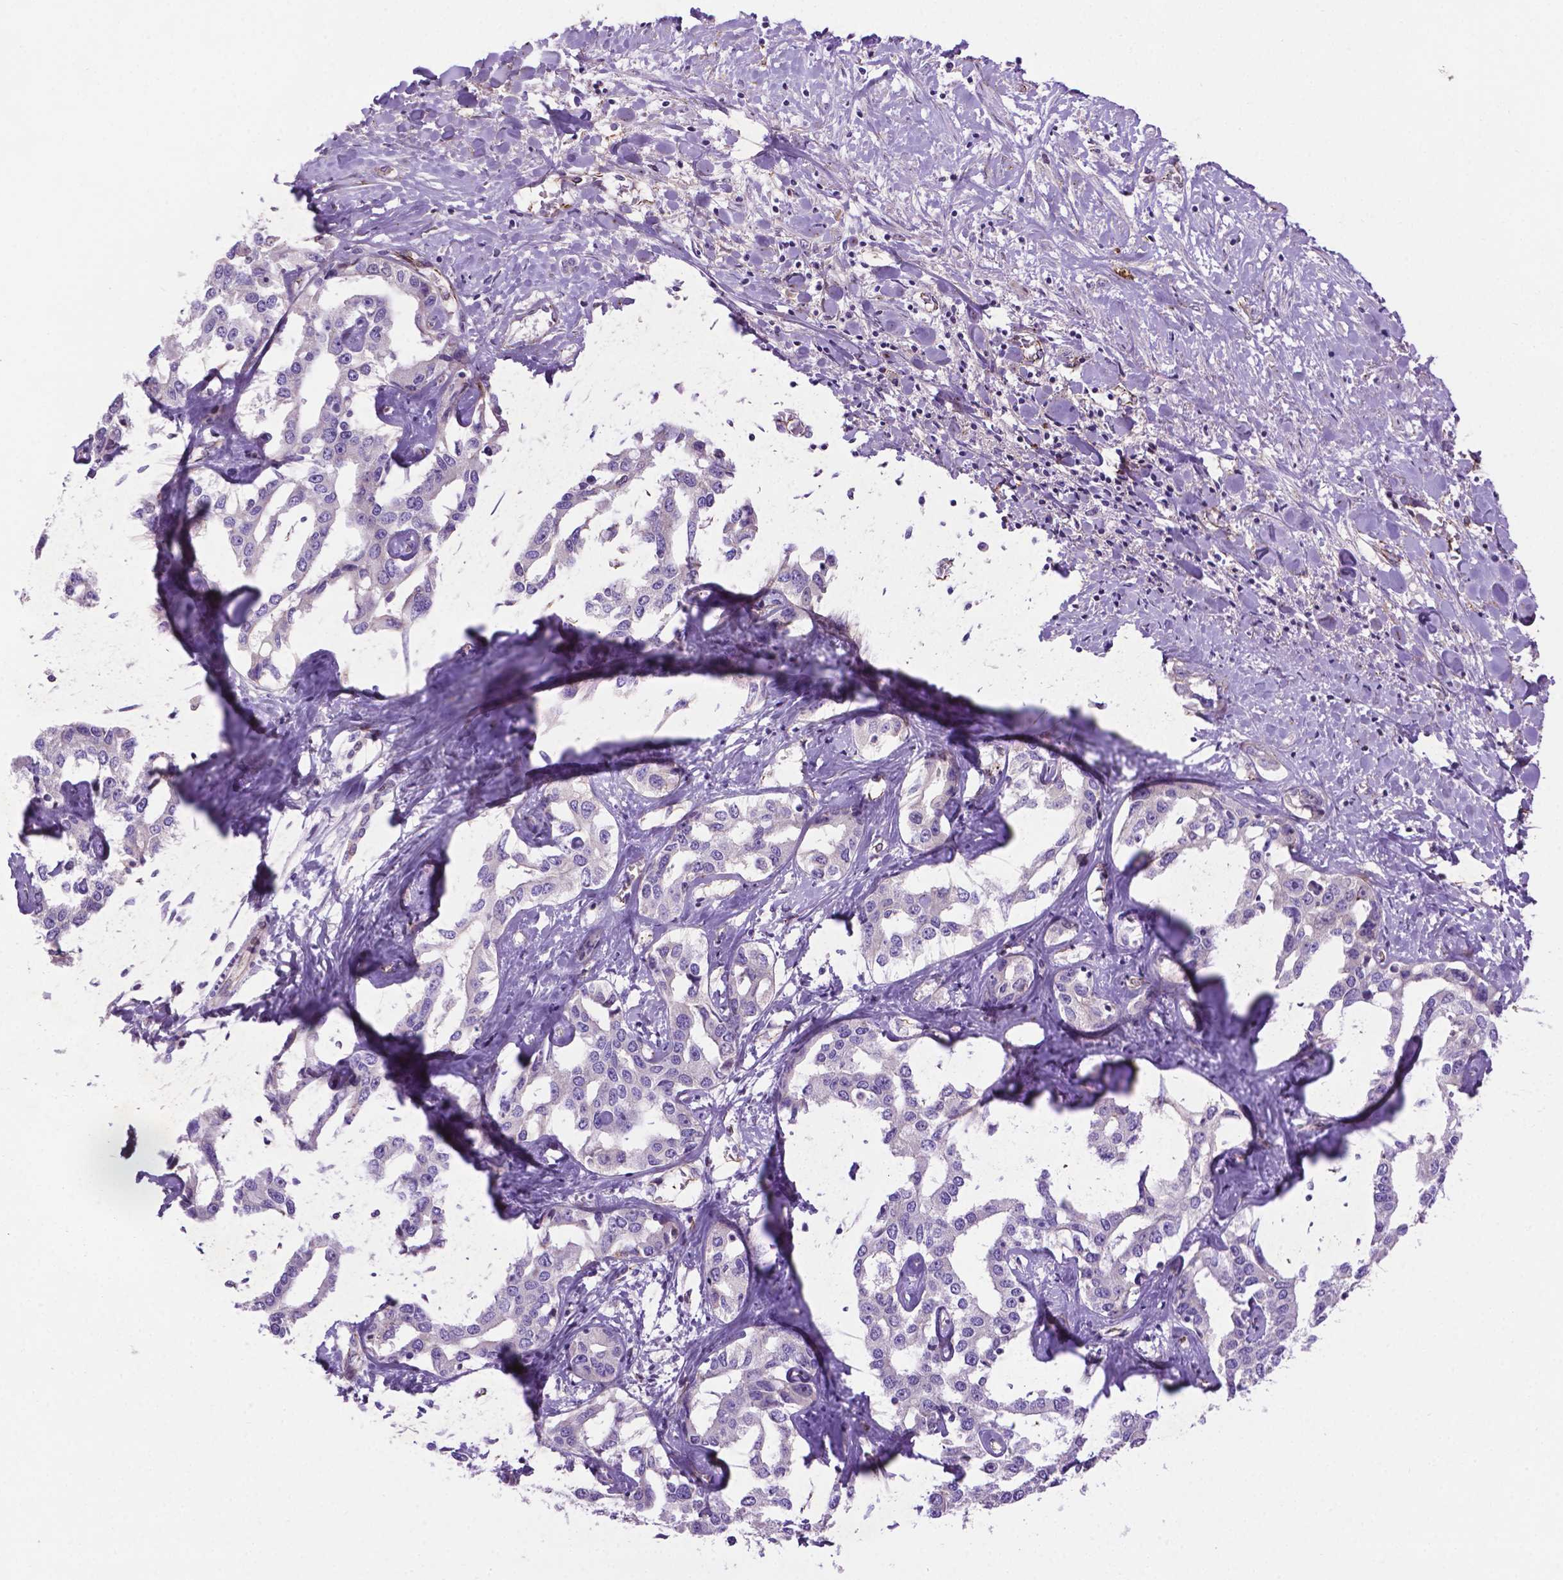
{"staining": {"intensity": "negative", "quantity": "none", "location": "none"}, "tissue": "liver cancer", "cell_type": "Tumor cells", "image_type": "cancer", "snomed": [{"axis": "morphology", "description": "Cholangiocarcinoma"}, {"axis": "topography", "description": "Liver"}], "caption": "This photomicrograph is of cholangiocarcinoma (liver) stained with IHC to label a protein in brown with the nuclei are counter-stained blue. There is no positivity in tumor cells.", "gene": "CCER2", "patient": {"sex": "male", "age": 59}}